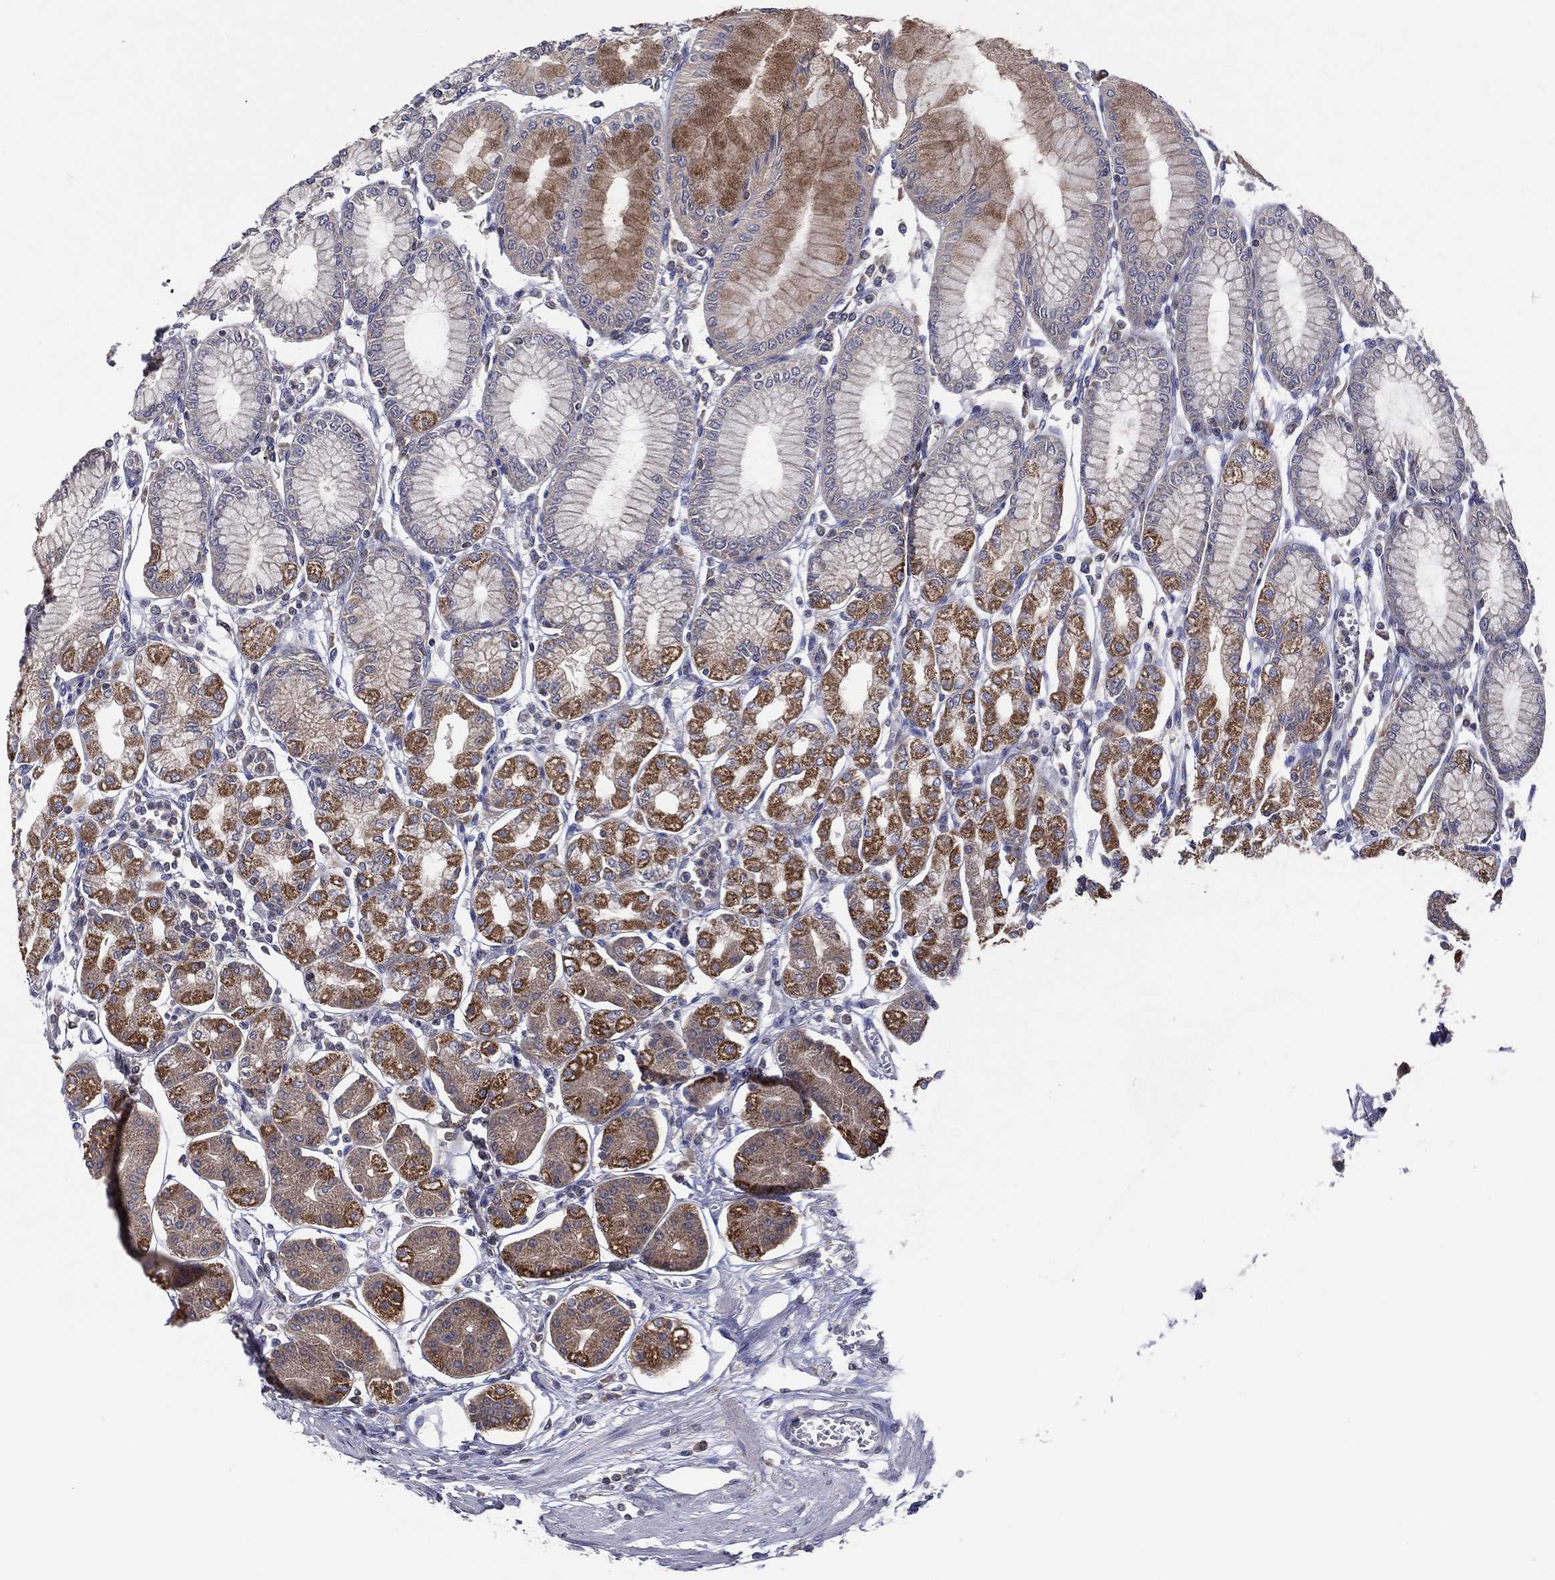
{"staining": {"intensity": "strong", "quantity": "<25%", "location": "cytoplasmic/membranous"}, "tissue": "stomach", "cell_type": "Glandular cells", "image_type": "normal", "snomed": [{"axis": "morphology", "description": "Normal tissue, NOS"}, {"axis": "topography", "description": "Skeletal muscle"}, {"axis": "topography", "description": "Stomach"}], "caption": "Unremarkable stomach demonstrates strong cytoplasmic/membranous expression in about <25% of glandular cells (IHC, brightfield microscopy, high magnification)..", "gene": "STARD3", "patient": {"sex": "female", "age": 57}}